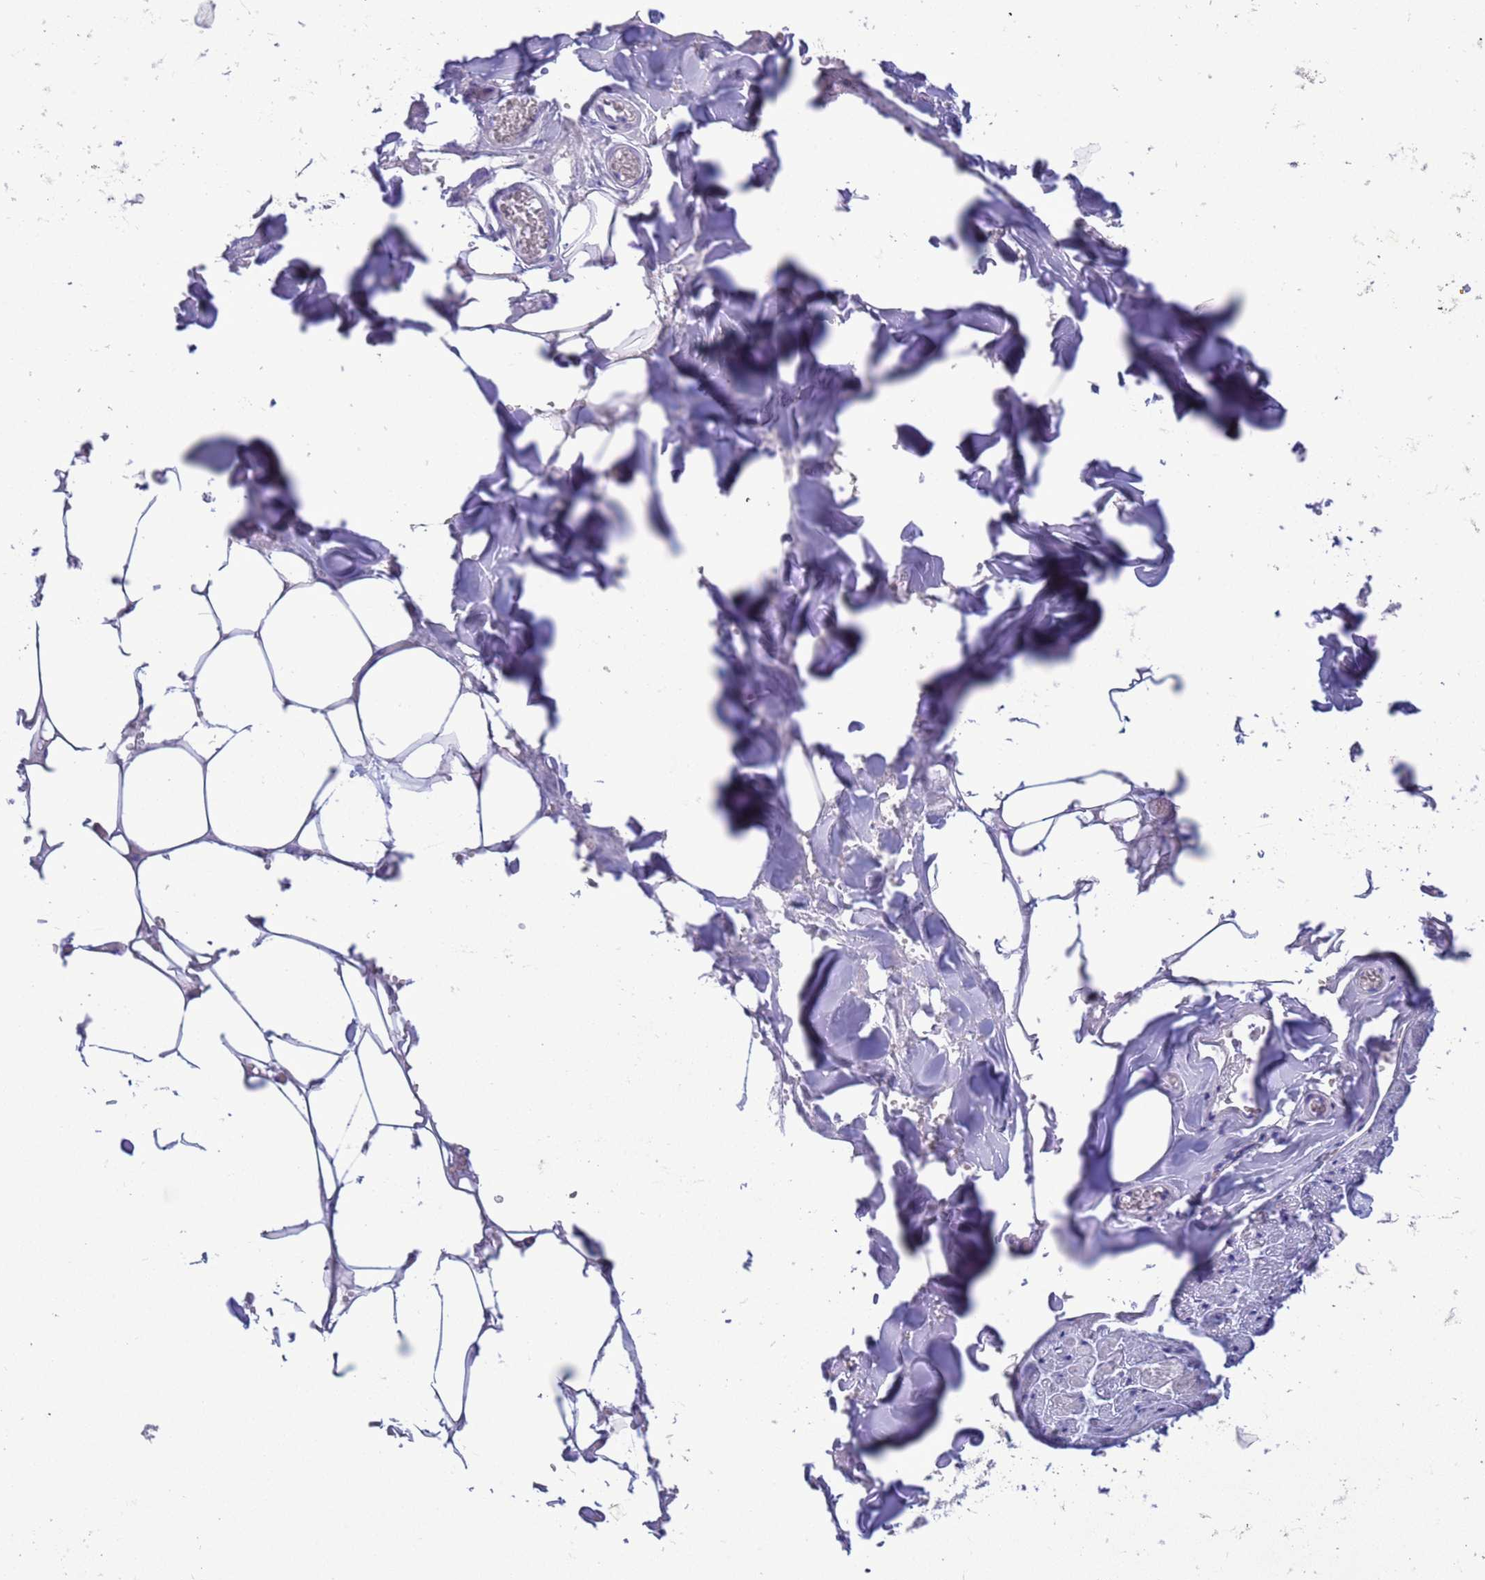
{"staining": {"intensity": "negative", "quantity": "none", "location": "none"}, "tissue": "adipose tissue", "cell_type": "Adipocytes", "image_type": "normal", "snomed": [{"axis": "morphology", "description": "Normal tissue, NOS"}, {"axis": "topography", "description": "Salivary gland"}, {"axis": "topography", "description": "Peripheral nerve tissue"}], "caption": "This is an IHC photomicrograph of normal human adipose tissue. There is no positivity in adipocytes.", "gene": "GSTM1", "patient": {"sex": "male", "age": 38}}